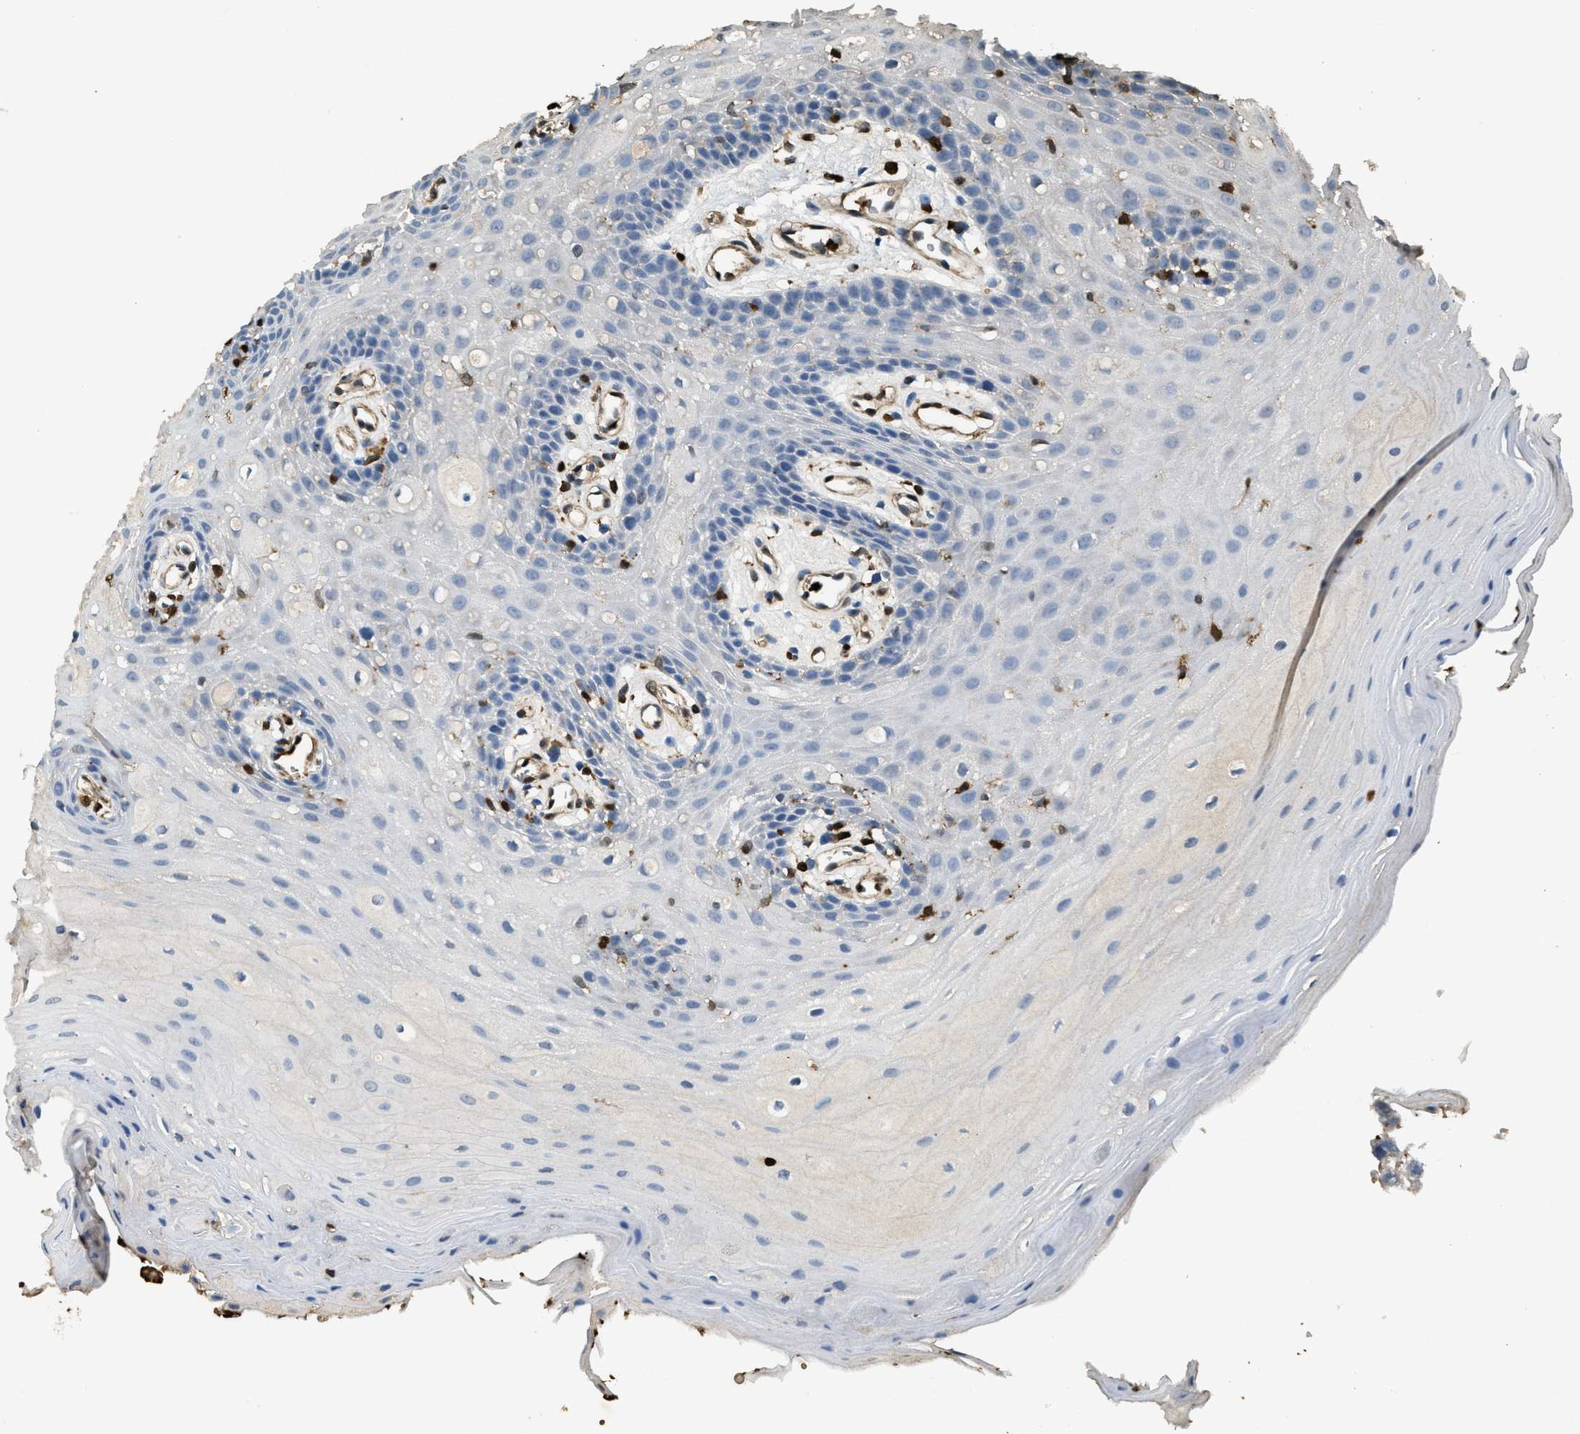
{"staining": {"intensity": "negative", "quantity": "none", "location": "none"}, "tissue": "oral mucosa", "cell_type": "Squamous epithelial cells", "image_type": "normal", "snomed": [{"axis": "morphology", "description": "Normal tissue, NOS"}, {"axis": "morphology", "description": "Squamous cell carcinoma, NOS"}, {"axis": "topography", "description": "Oral tissue"}, {"axis": "topography", "description": "Head-Neck"}], "caption": "Immunohistochemical staining of normal oral mucosa demonstrates no significant positivity in squamous epithelial cells.", "gene": "ARHGDIB", "patient": {"sex": "male", "age": 71}}